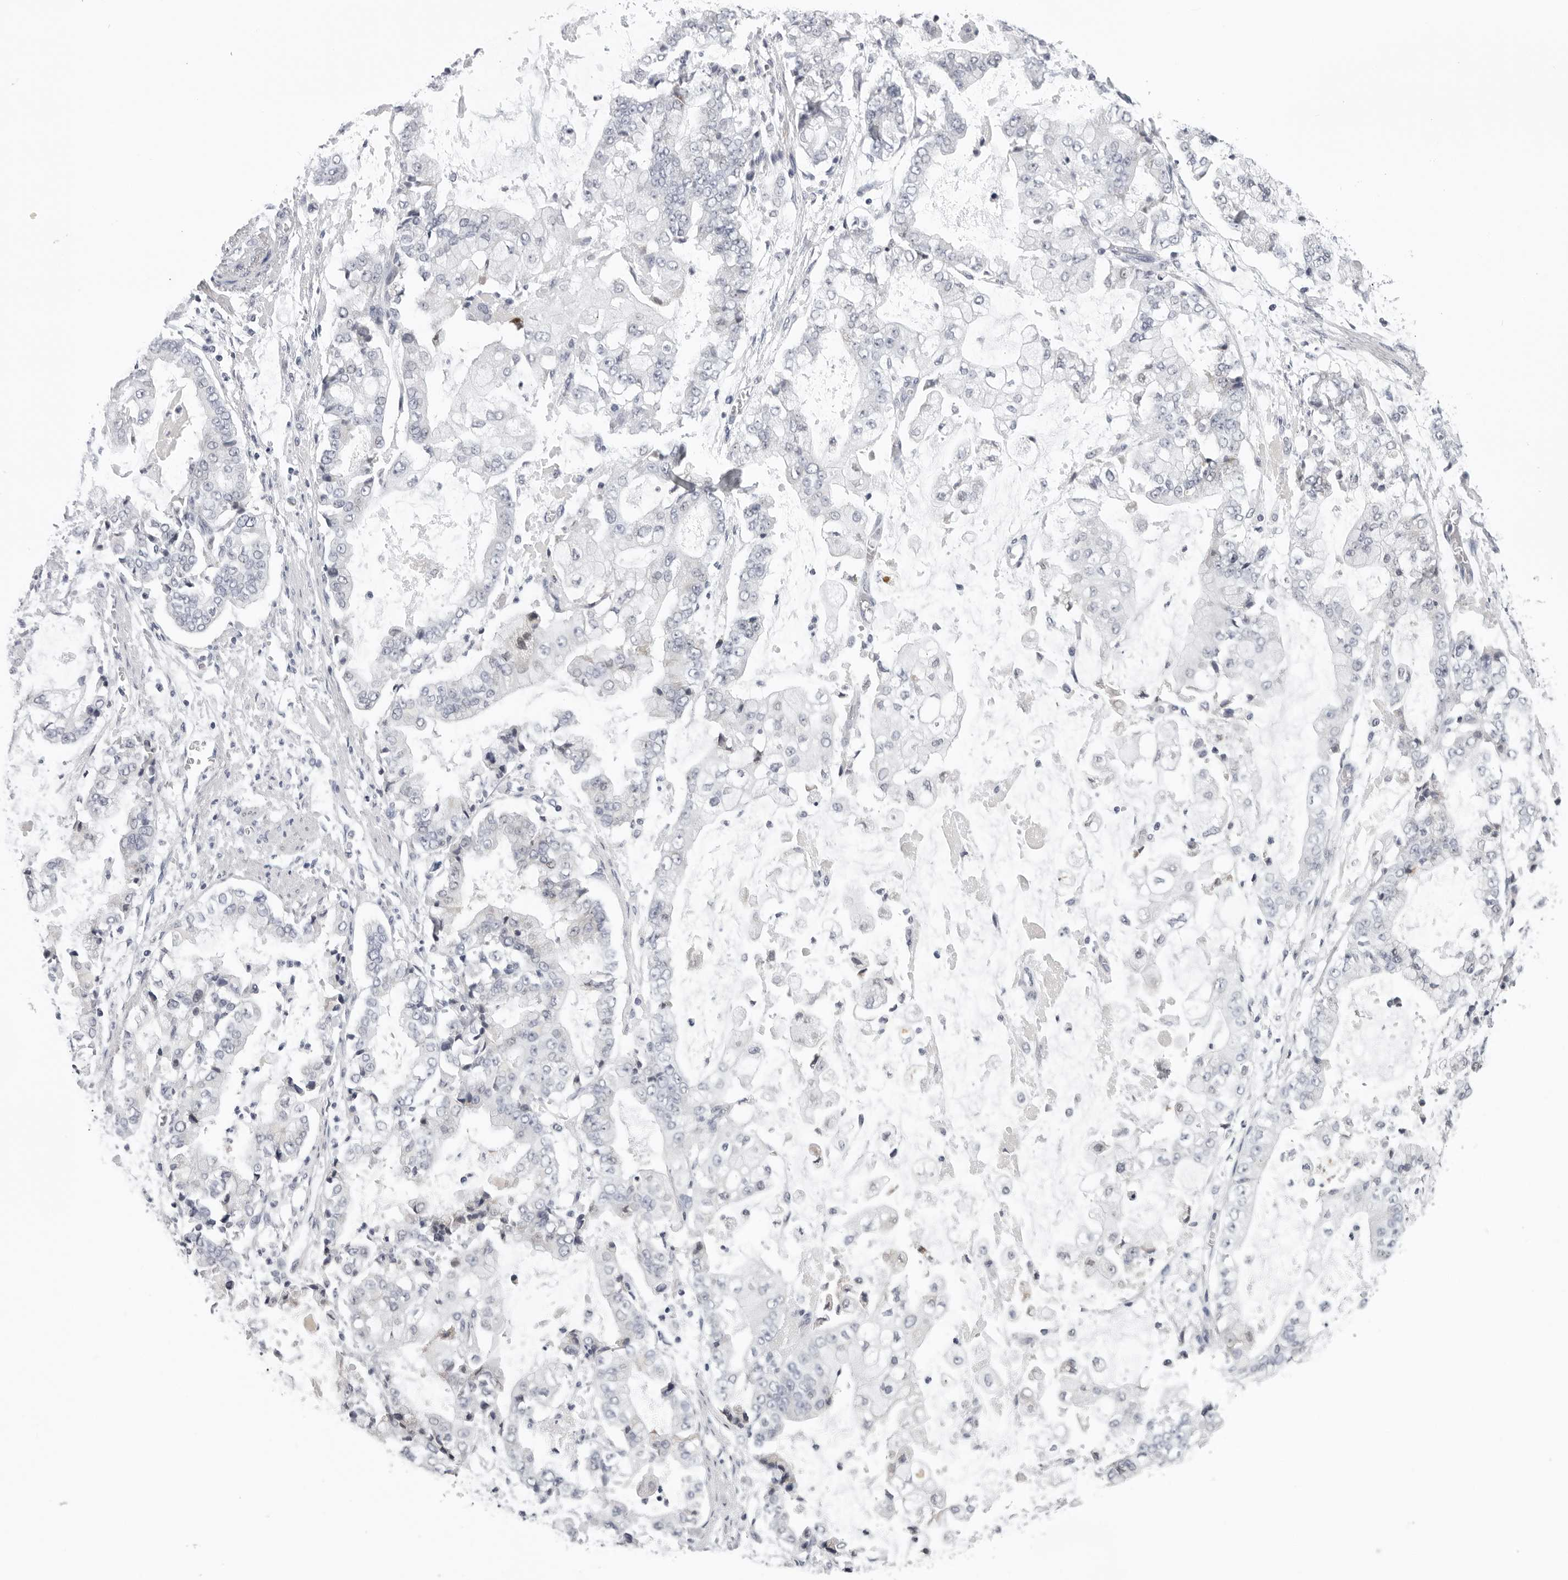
{"staining": {"intensity": "negative", "quantity": "none", "location": "none"}, "tissue": "stomach cancer", "cell_type": "Tumor cells", "image_type": "cancer", "snomed": [{"axis": "morphology", "description": "Adenocarcinoma, NOS"}, {"axis": "topography", "description": "Stomach"}], "caption": "The immunohistochemistry (IHC) photomicrograph has no significant staining in tumor cells of adenocarcinoma (stomach) tissue.", "gene": "ZNF502", "patient": {"sex": "male", "age": 76}}